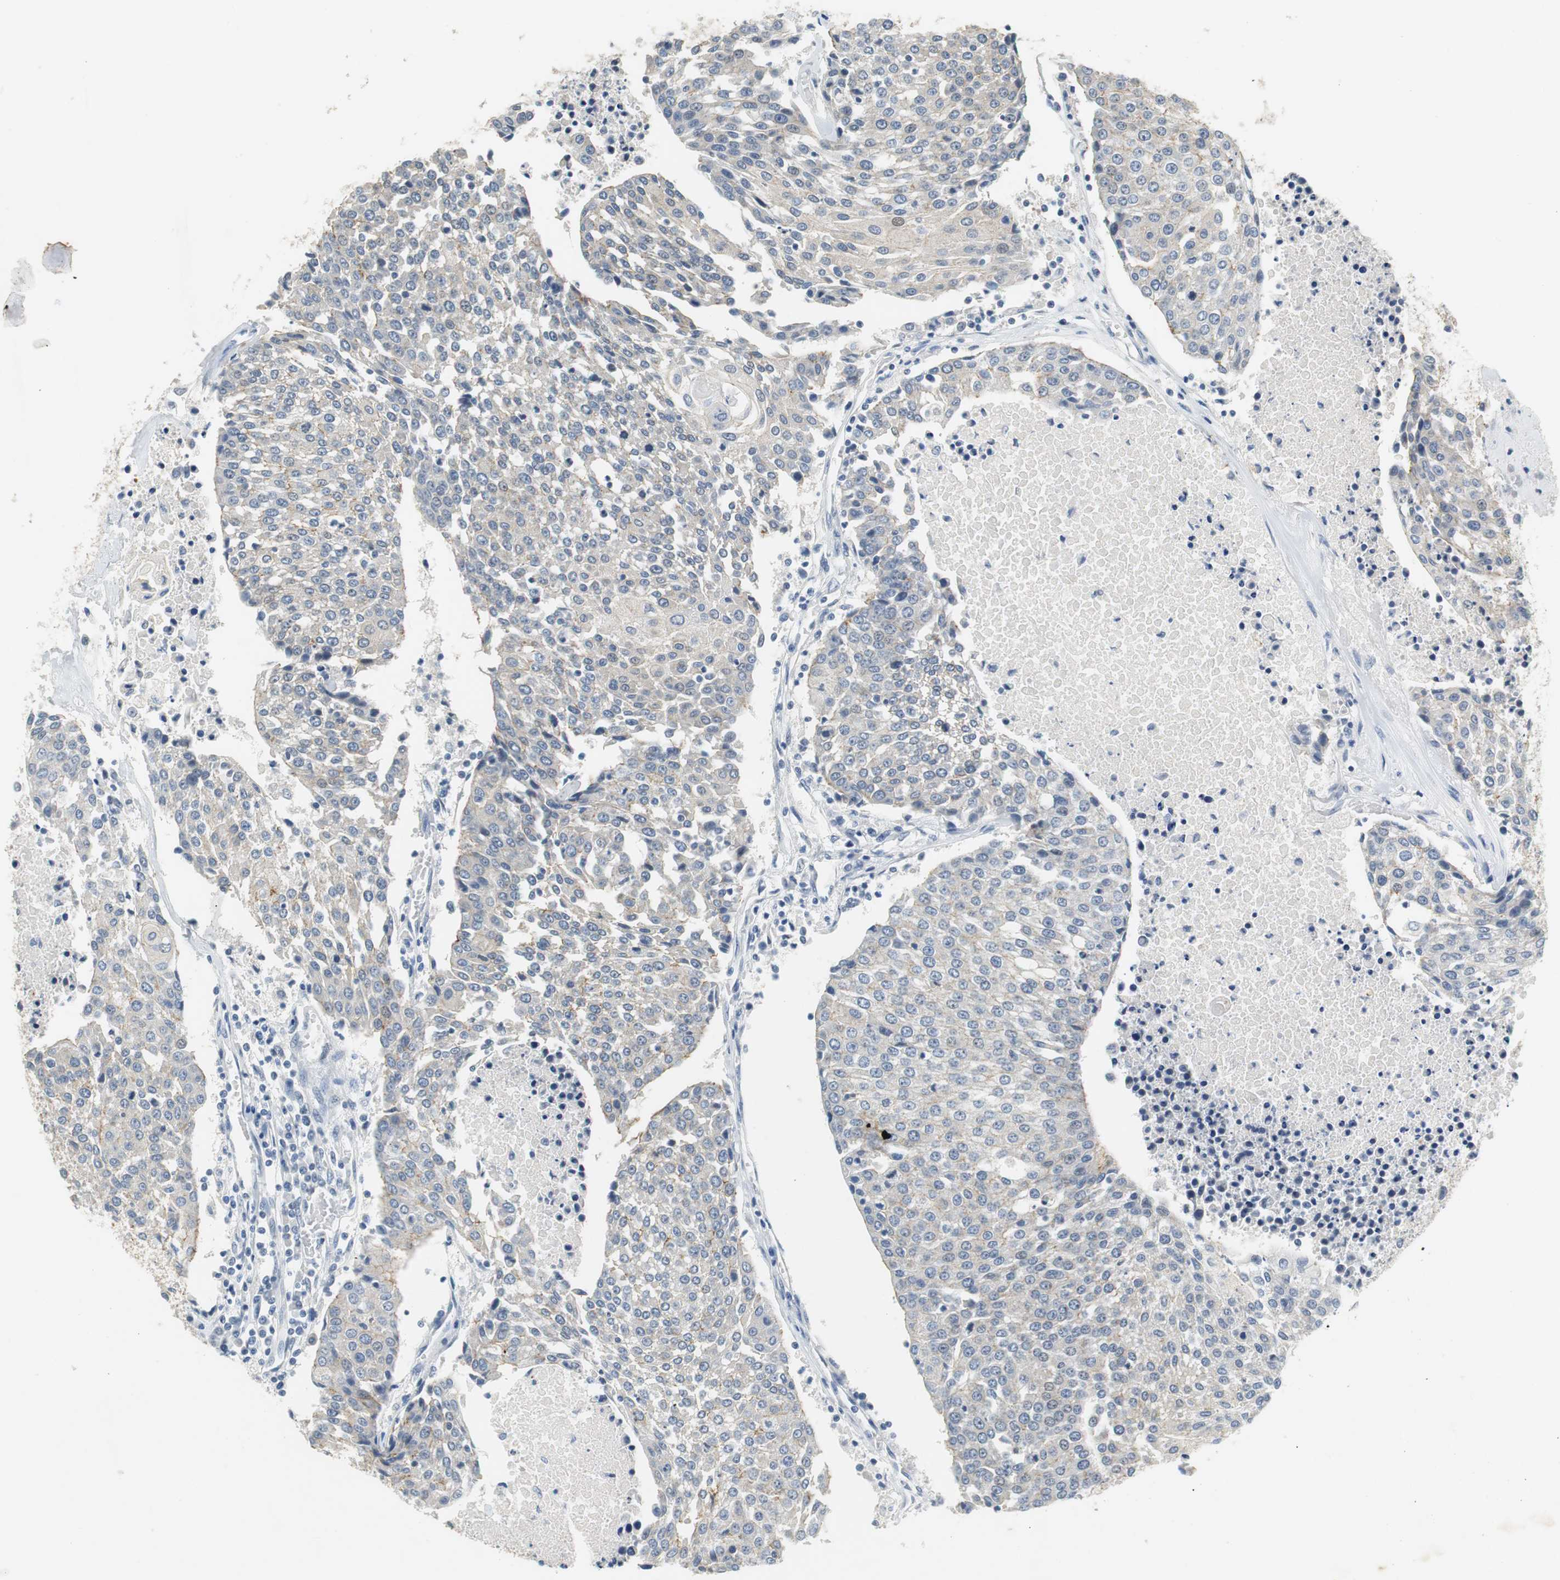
{"staining": {"intensity": "weak", "quantity": "25%-75%", "location": "cytoplasmic/membranous"}, "tissue": "urothelial cancer", "cell_type": "Tumor cells", "image_type": "cancer", "snomed": [{"axis": "morphology", "description": "Urothelial carcinoma, High grade"}, {"axis": "topography", "description": "Urinary bladder"}], "caption": "Urothelial cancer was stained to show a protein in brown. There is low levels of weak cytoplasmic/membranous positivity in about 25%-75% of tumor cells.", "gene": "MUC7", "patient": {"sex": "female", "age": 85}}